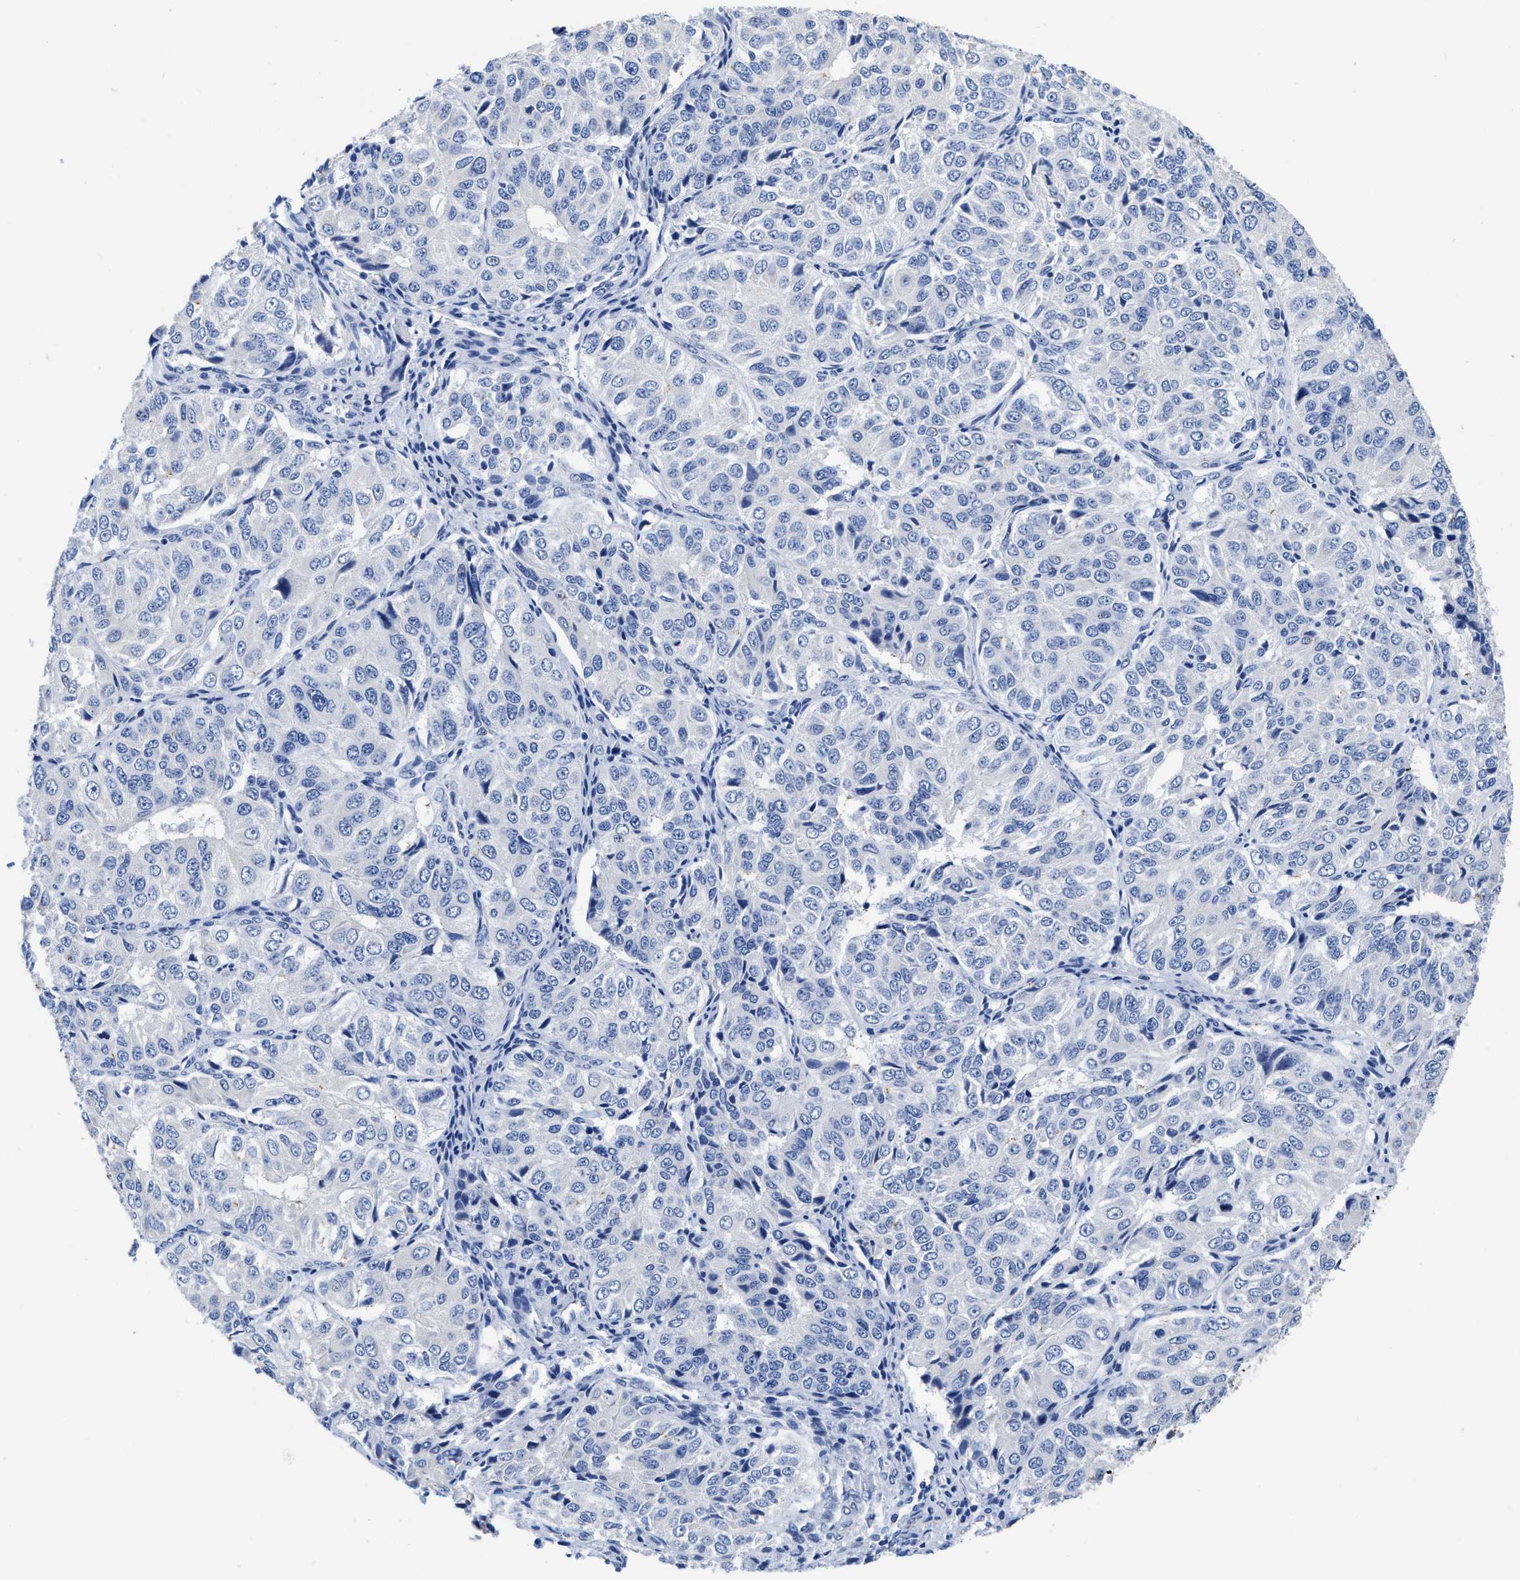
{"staining": {"intensity": "negative", "quantity": "none", "location": "none"}, "tissue": "ovarian cancer", "cell_type": "Tumor cells", "image_type": "cancer", "snomed": [{"axis": "morphology", "description": "Carcinoma, endometroid"}, {"axis": "topography", "description": "Ovary"}], "caption": "Ovarian endometroid carcinoma was stained to show a protein in brown. There is no significant positivity in tumor cells.", "gene": "HOOK1", "patient": {"sex": "female", "age": 51}}